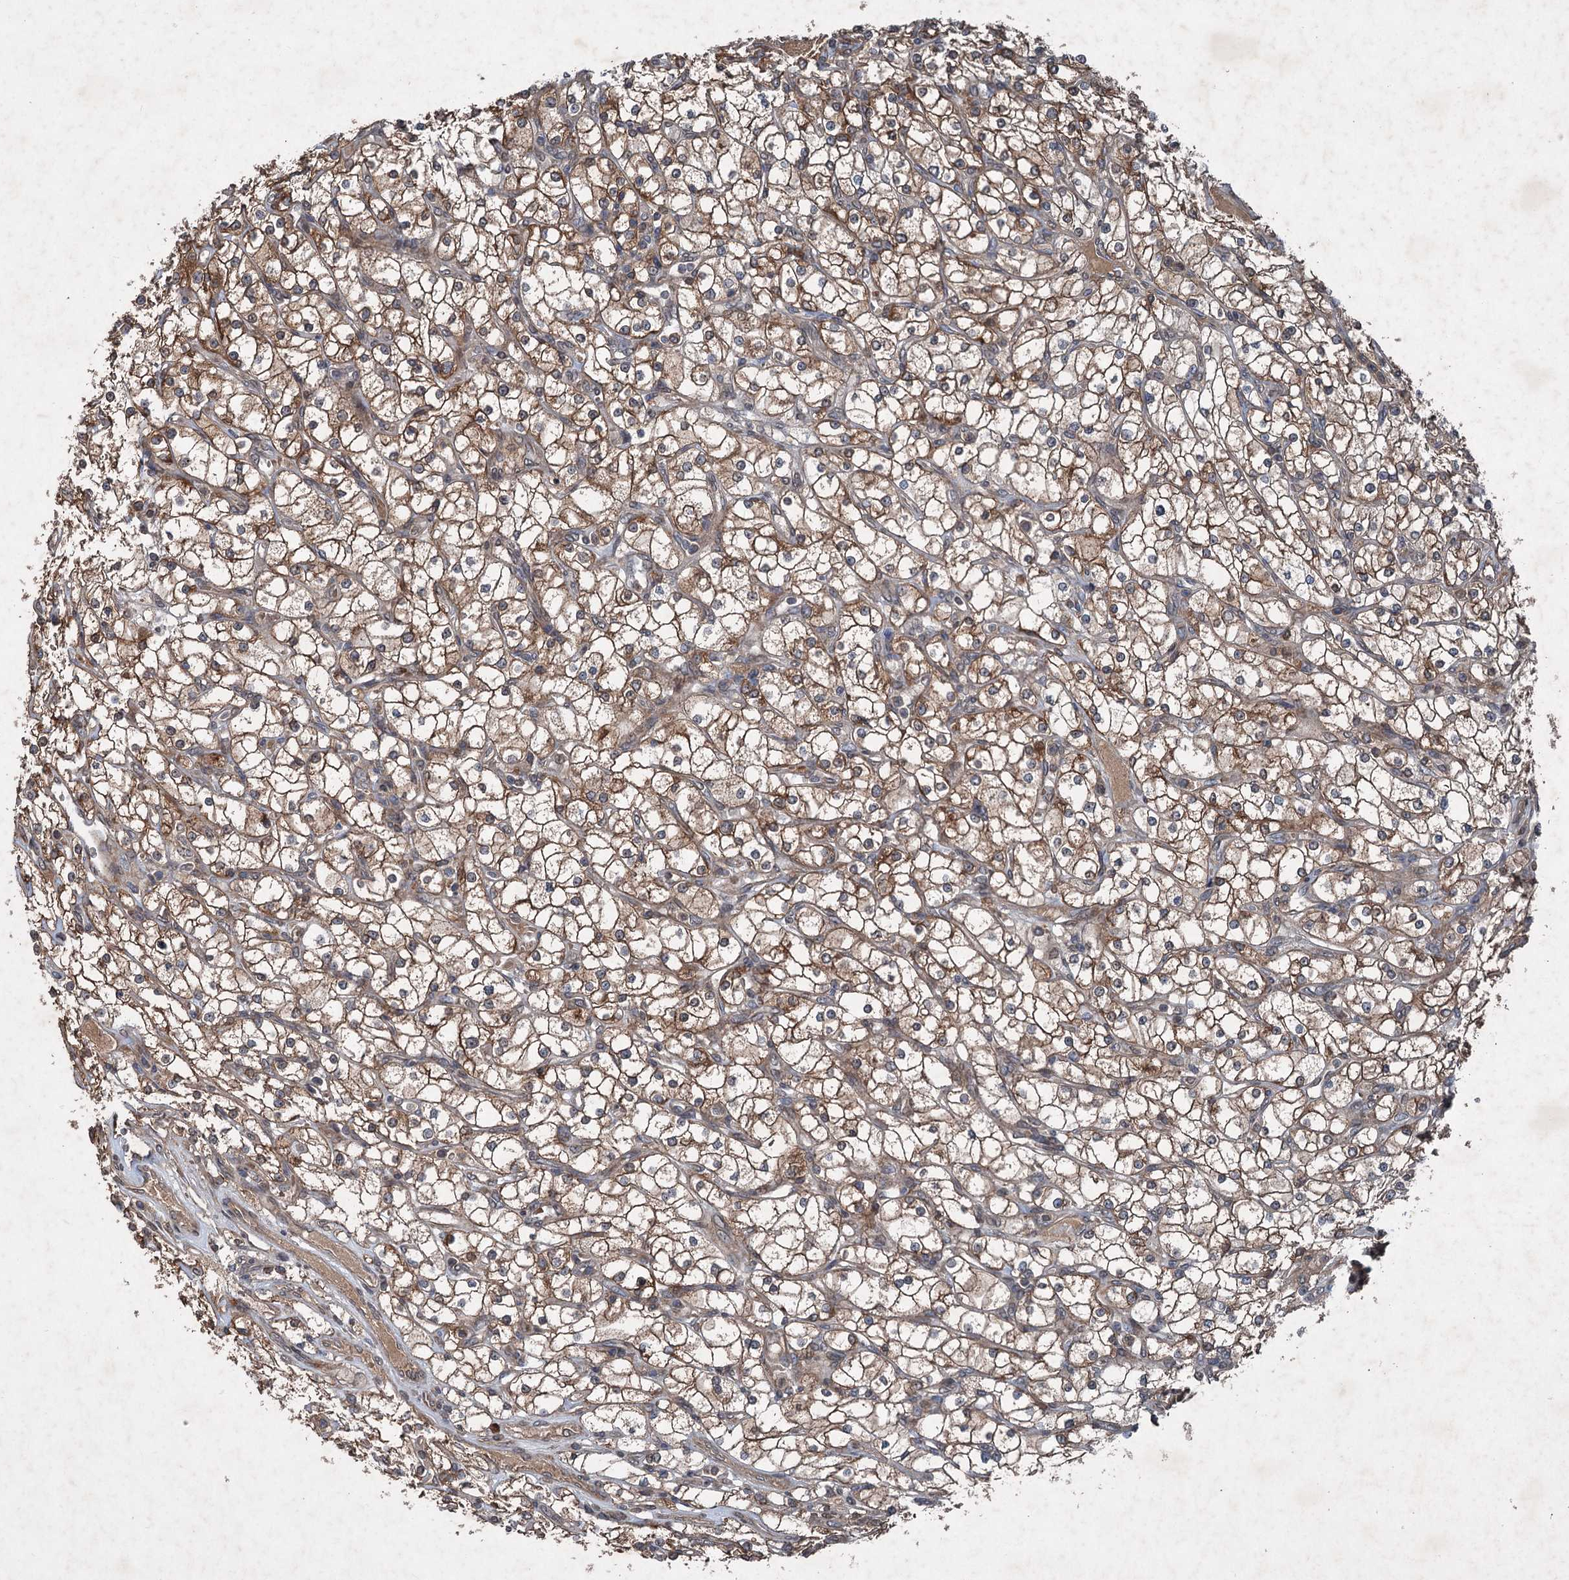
{"staining": {"intensity": "moderate", "quantity": ">75%", "location": "cytoplasmic/membranous"}, "tissue": "renal cancer", "cell_type": "Tumor cells", "image_type": "cancer", "snomed": [{"axis": "morphology", "description": "Adenocarcinoma, NOS"}, {"axis": "topography", "description": "Kidney"}], "caption": "This is a photomicrograph of immunohistochemistry (IHC) staining of renal cancer (adenocarcinoma), which shows moderate expression in the cytoplasmic/membranous of tumor cells.", "gene": "ALAS1", "patient": {"sex": "male", "age": 80}}